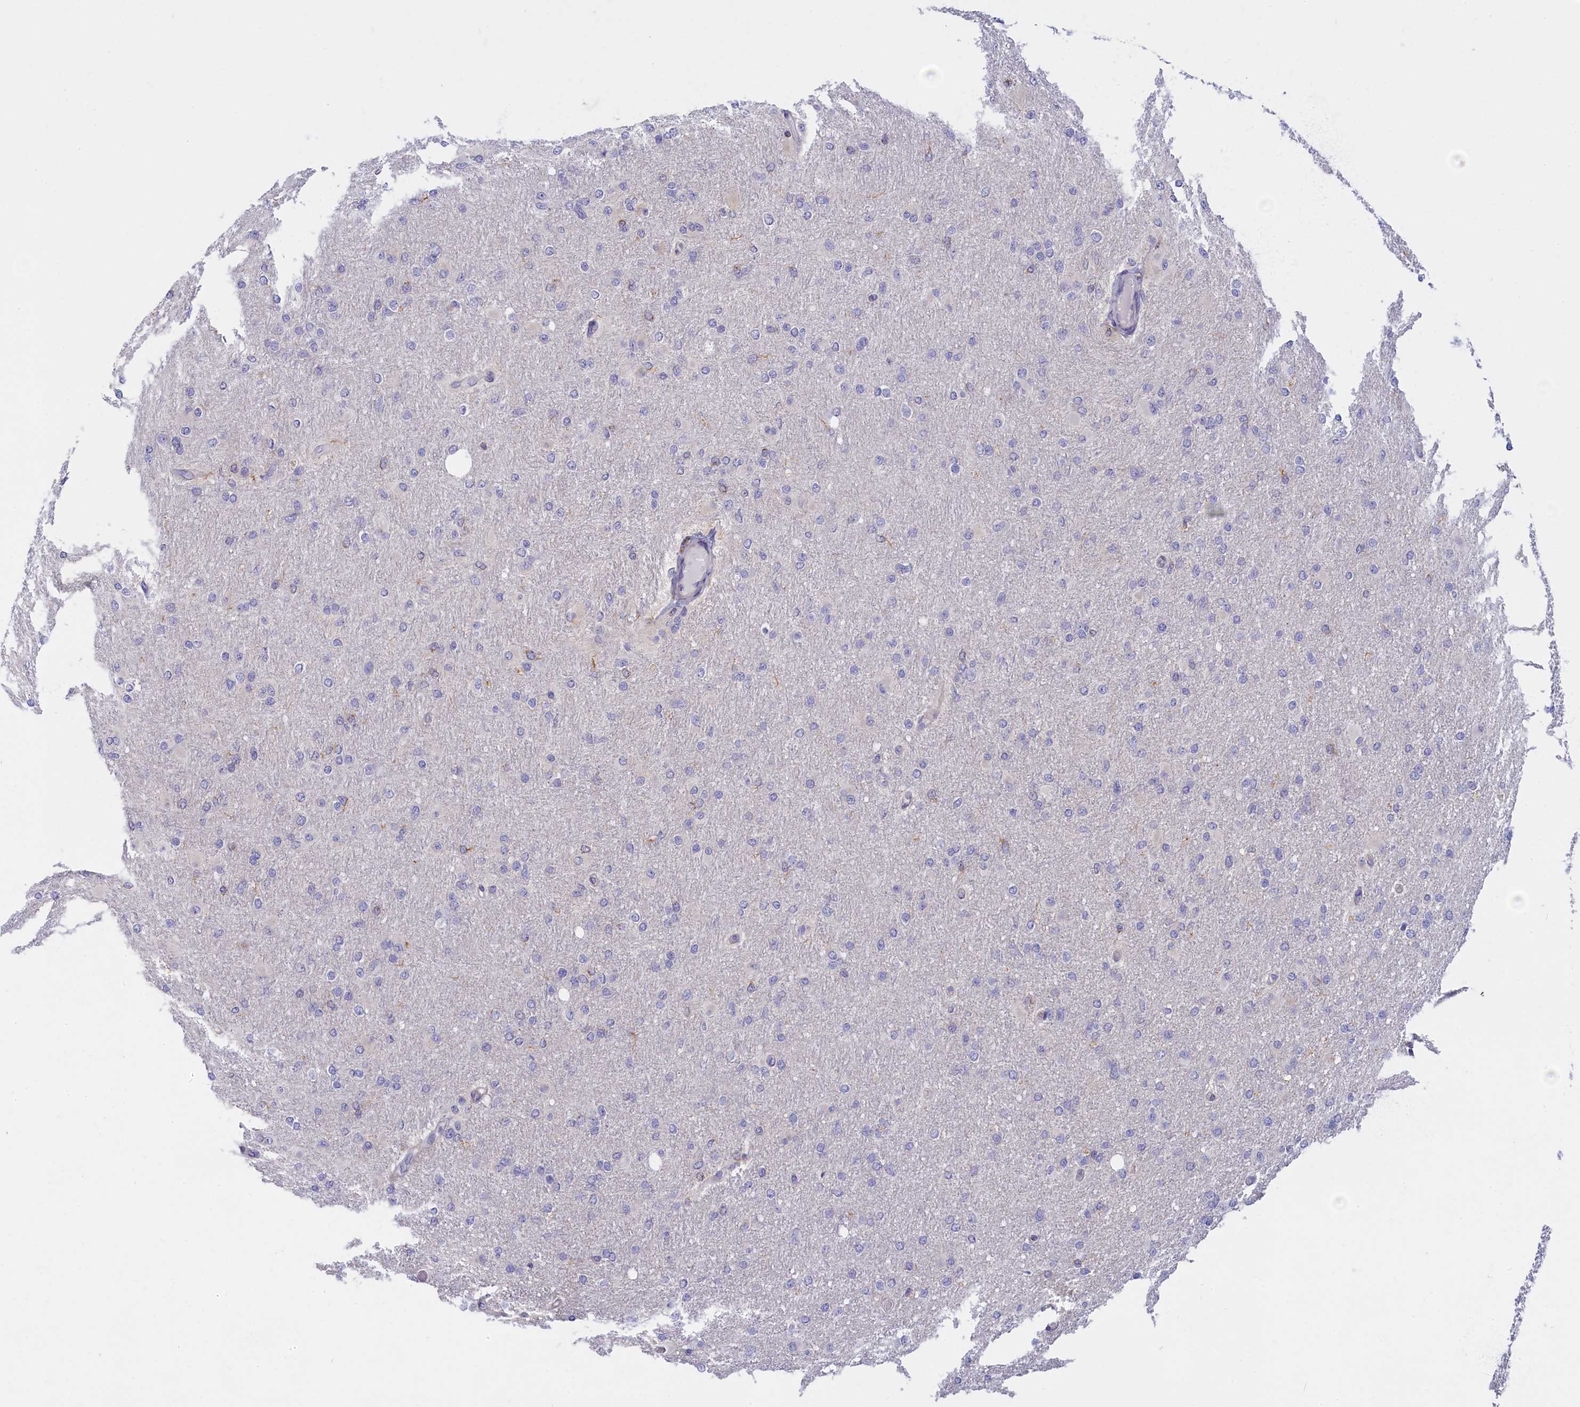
{"staining": {"intensity": "negative", "quantity": "none", "location": "none"}, "tissue": "glioma", "cell_type": "Tumor cells", "image_type": "cancer", "snomed": [{"axis": "morphology", "description": "Glioma, malignant, High grade"}, {"axis": "topography", "description": "Cerebral cortex"}], "caption": "Immunohistochemistry (IHC) of human glioma exhibits no expression in tumor cells.", "gene": "NOL10", "patient": {"sex": "female", "age": 36}}